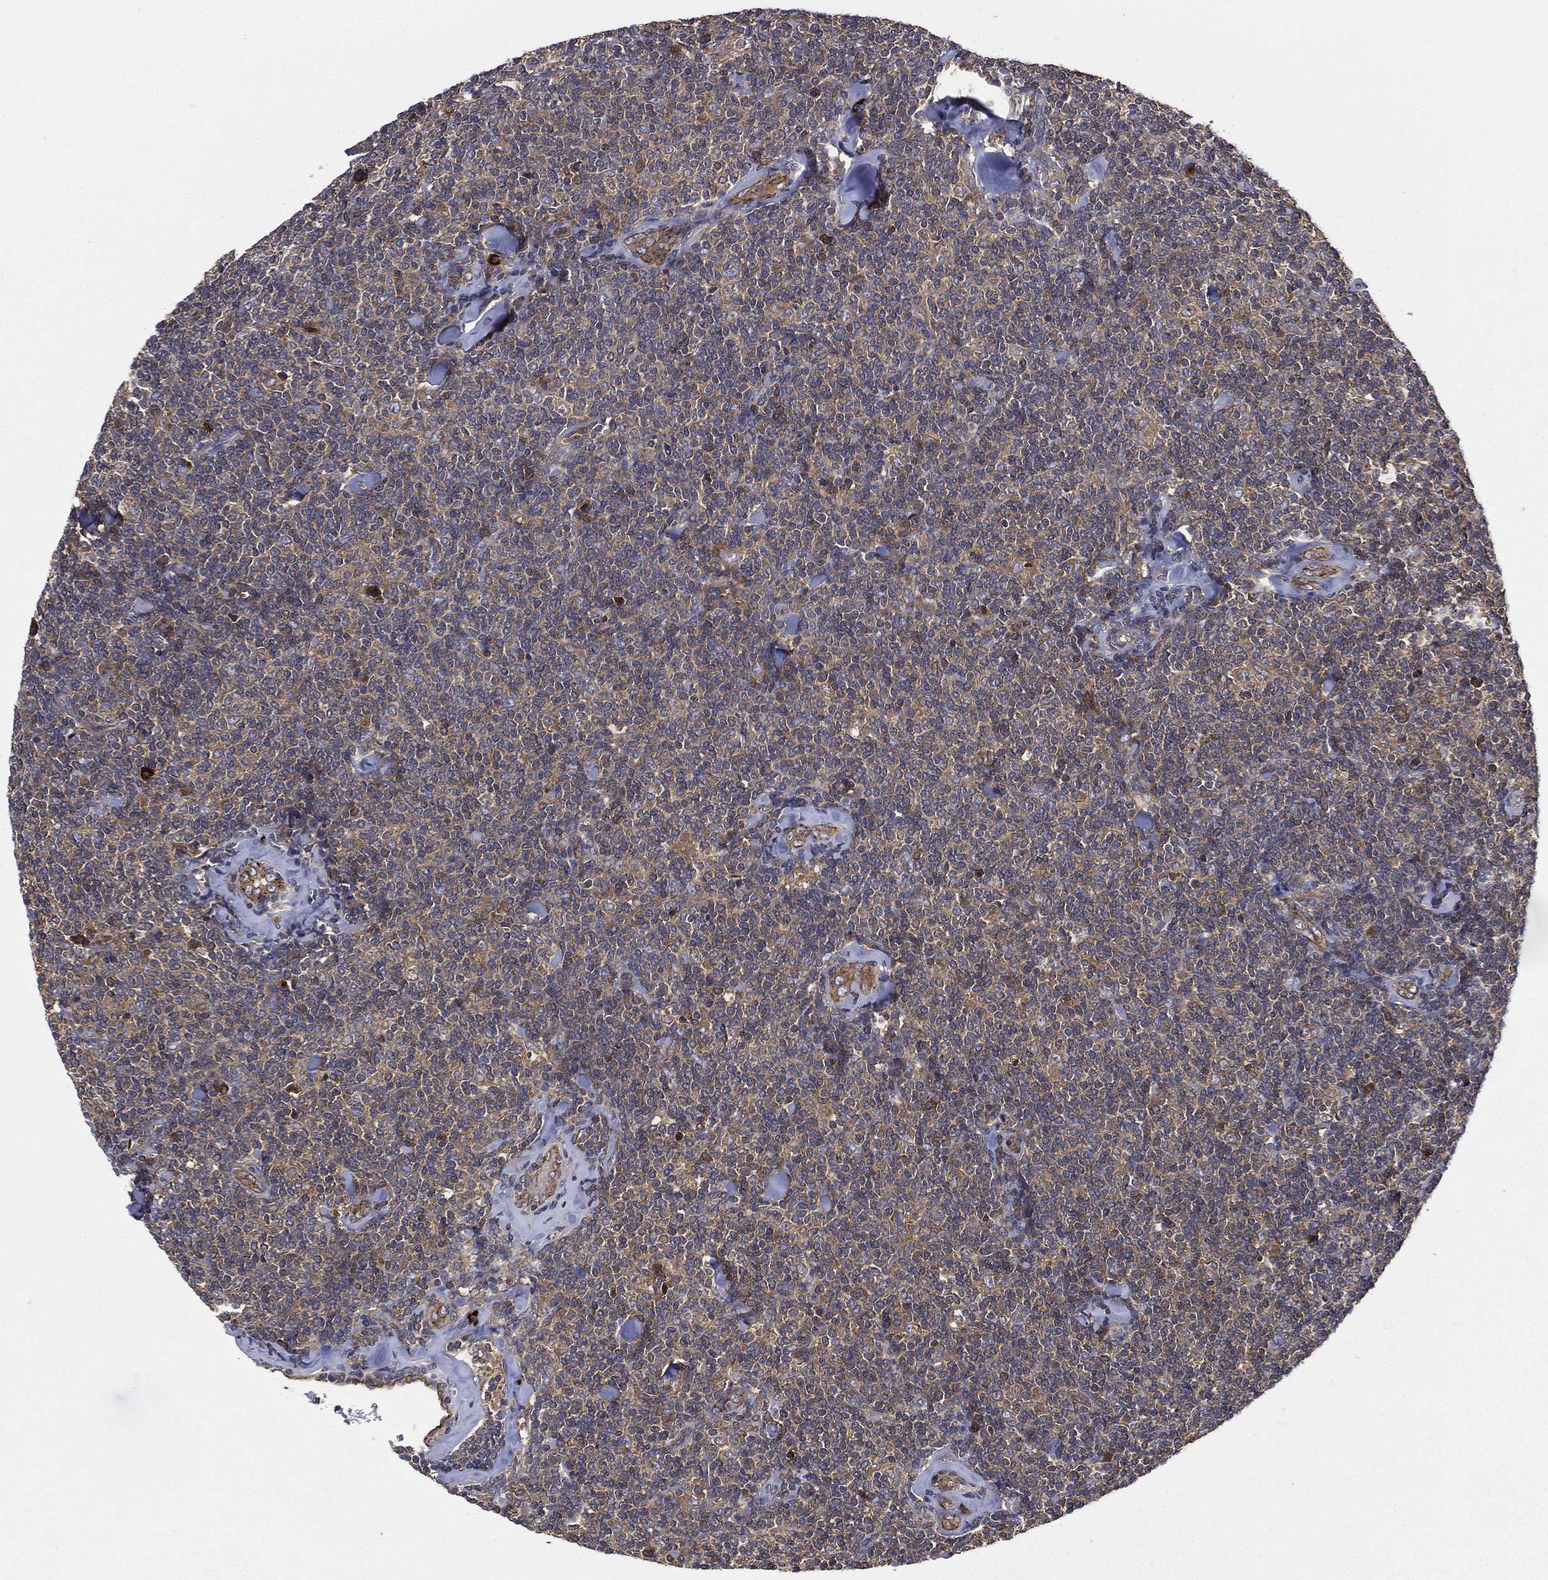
{"staining": {"intensity": "moderate", "quantity": "25%-75%", "location": "cytoplasmic/membranous"}, "tissue": "lymphoma", "cell_type": "Tumor cells", "image_type": "cancer", "snomed": [{"axis": "morphology", "description": "Malignant lymphoma, non-Hodgkin's type, Low grade"}, {"axis": "topography", "description": "Lymph node"}], "caption": "Tumor cells exhibit medium levels of moderate cytoplasmic/membranous positivity in approximately 25%-75% of cells in human lymphoma. (DAB = brown stain, brightfield microscopy at high magnification).", "gene": "SMPD3", "patient": {"sex": "female", "age": 56}}